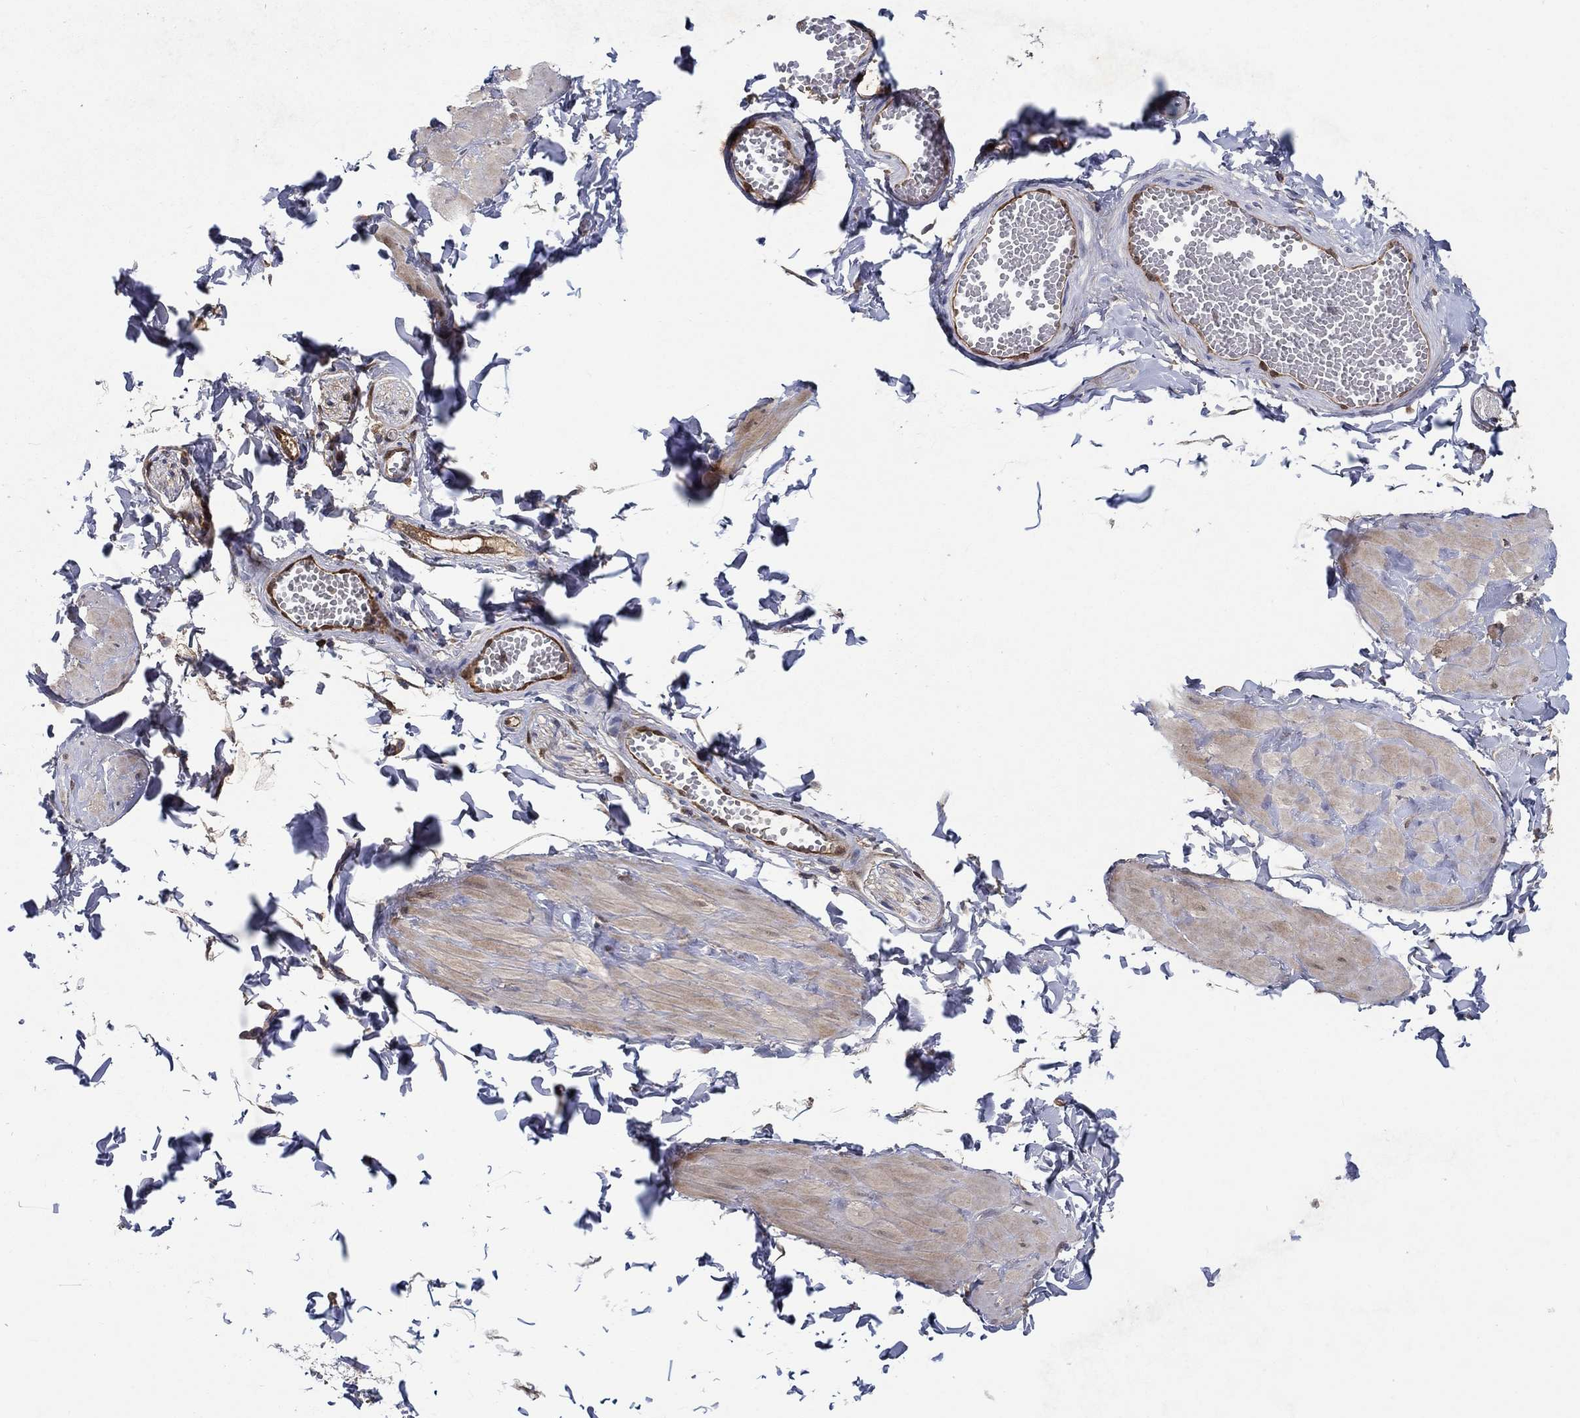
{"staining": {"intensity": "negative", "quantity": "none", "location": "none"}, "tissue": "adipose tissue", "cell_type": "Adipocytes", "image_type": "normal", "snomed": [{"axis": "morphology", "description": "Normal tissue, NOS"}, {"axis": "topography", "description": "Smooth muscle"}, {"axis": "topography", "description": "Peripheral nerve tissue"}], "caption": "This micrograph is of unremarkable adipose tissue stained with immunohistochemistry to label a protein in brown with the nuclei are counter-stained blue. There is no expression in adipocytes. Brightfield microscopy of IHC stained with DAB (3,3'-diaminobenzidine) (brown) and hematoxylin (blue), captured at high magnification.", "gene": "AGFG2", "patient": {"sex": "male", "age": 22}}